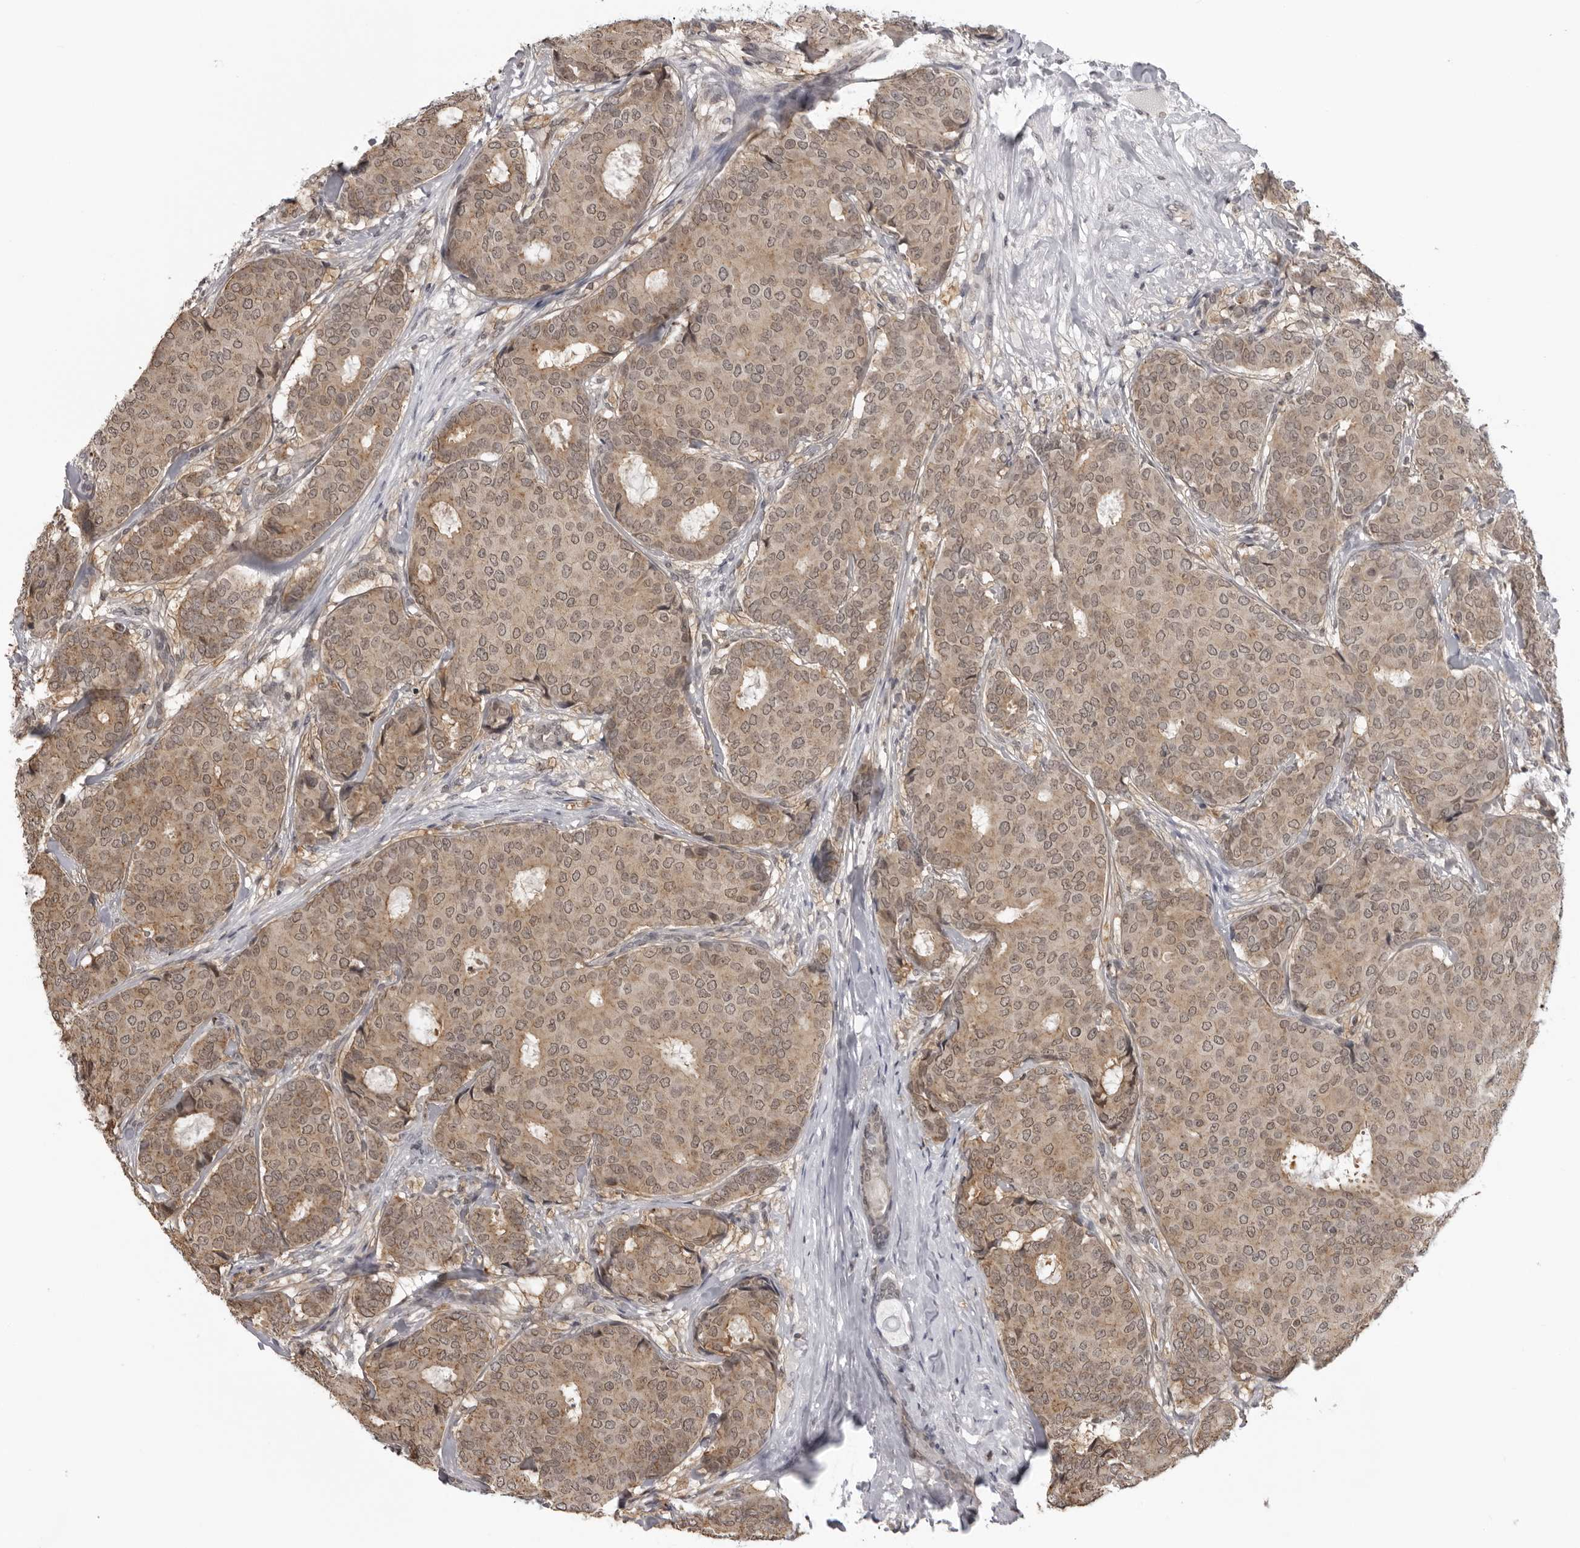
{"staining": {"intensity": "moderate", "quantity": ">75%", "location": "cytoplasmic/membranous,nuclear"}, "tissue": "breast cancer", "cell_type": "Tumor cells", "image_type": "cancer", "snomed": [{"axis": "morphology", "description": "Duct carcinoma"}, {"axis": "topography", "description": "Breast"}], "caption": "Intraductal carcinoma (breast) stained with a brown dye reveals moderate cytoplasmic/membranous and nuclear positive positivity in approximately >75% of tumor cells.", "gene": "PDCL3", "patient": {"sex": "female", "age": 75}}